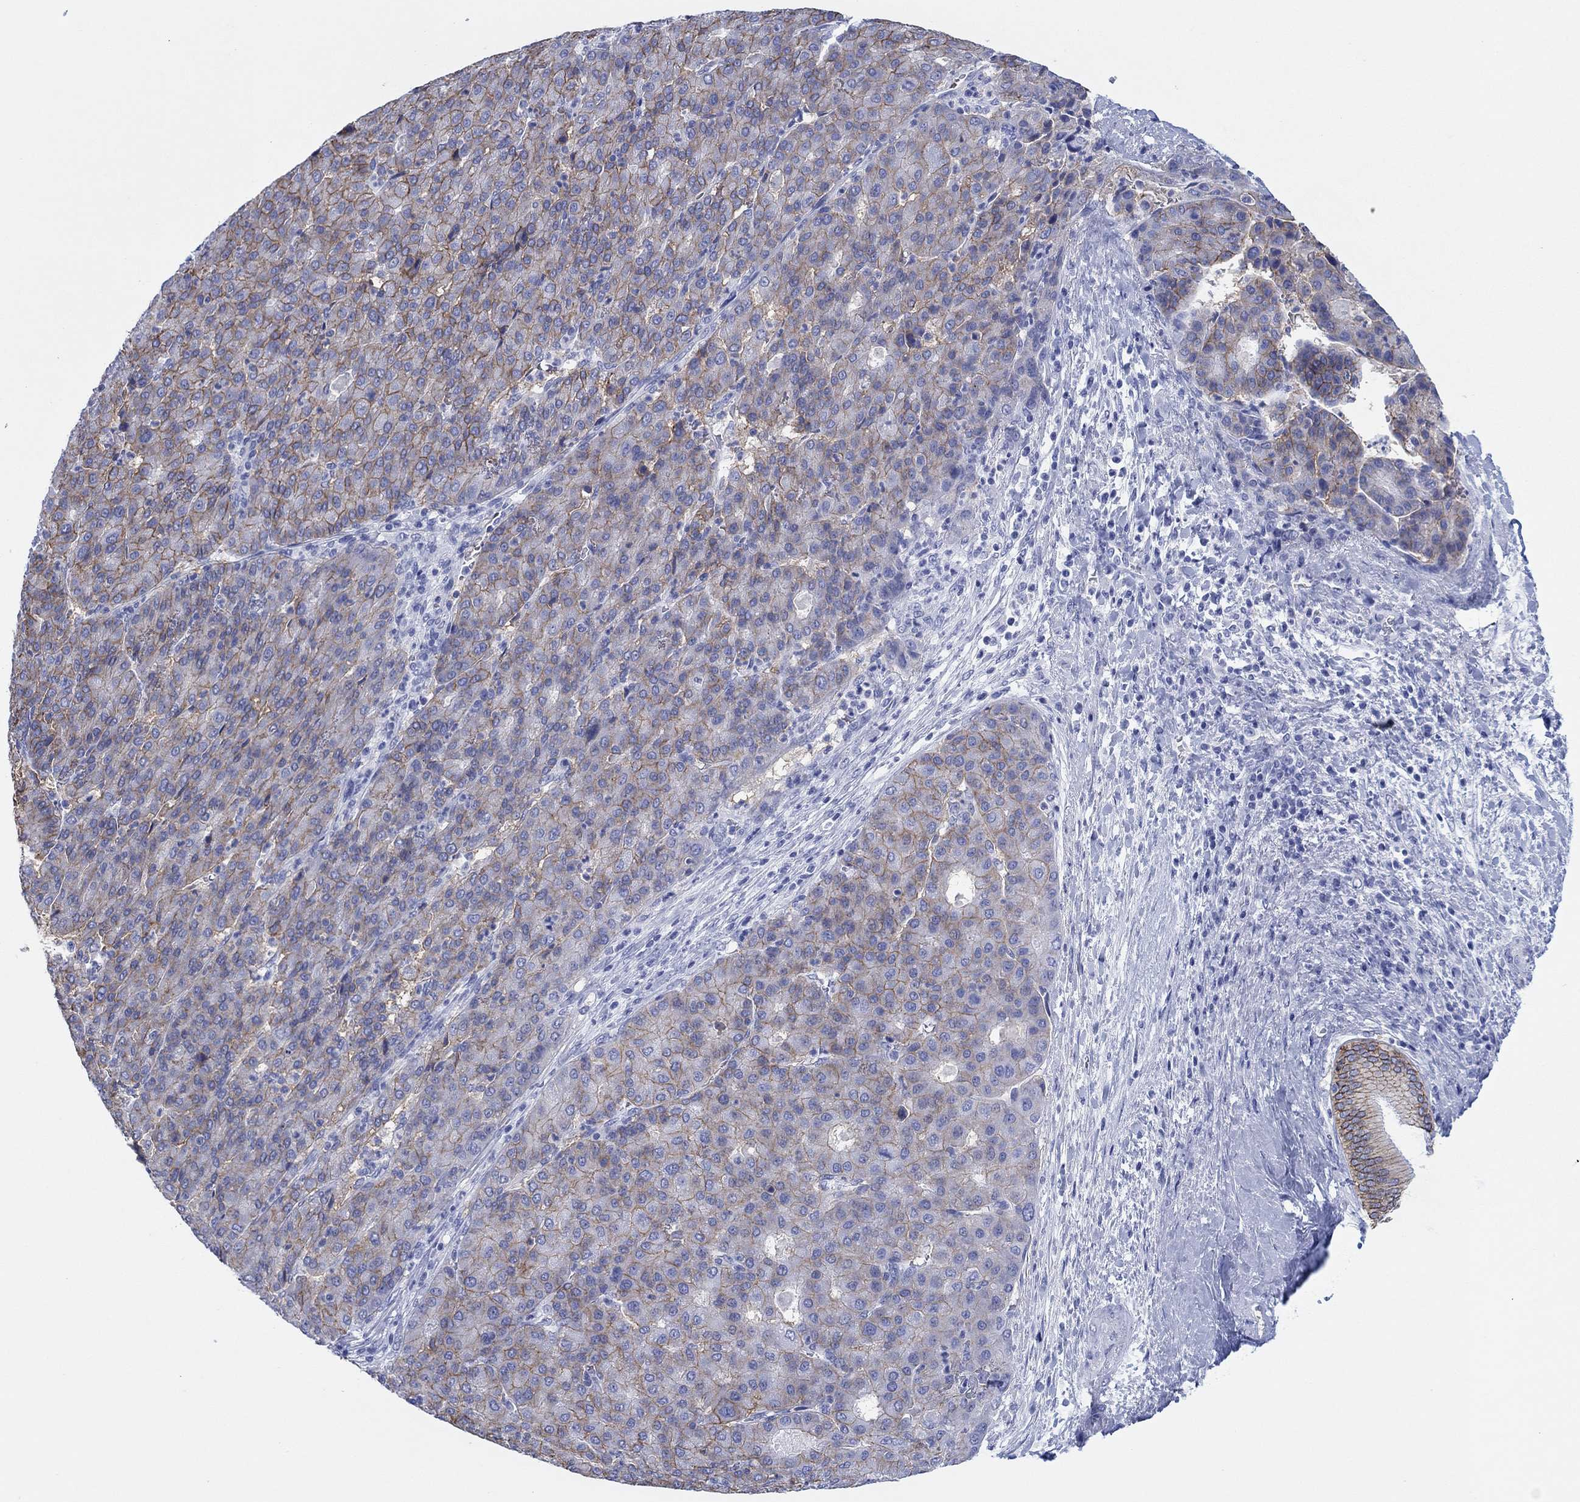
{"staining": {"intensity": "moderate", "quantity": "25%-75%", "location": "cytoplasmic/membranous"}, "tissue": "liver cancer", "cell_type": "Tumor cells", "image_type": "cancer", "snomed": [{"axis": "morphology", "description": "Carcinoma, Hepatocellular, NOS"}, {"axis": "topography", "description": "Liver"}], "caption": "IHC histopathology image of neoplastic tissue: liver cancer stained using immunohistochemistry (IHC) demonstrates medium levels of moderate protein expression localized specifically in the cytoplasmic/membranous of tumor cells, appearing as a cytoplasmic/membranous brown color.", "gene": "ATP1B1", "patient": {"sex": "male", "age": 65}}